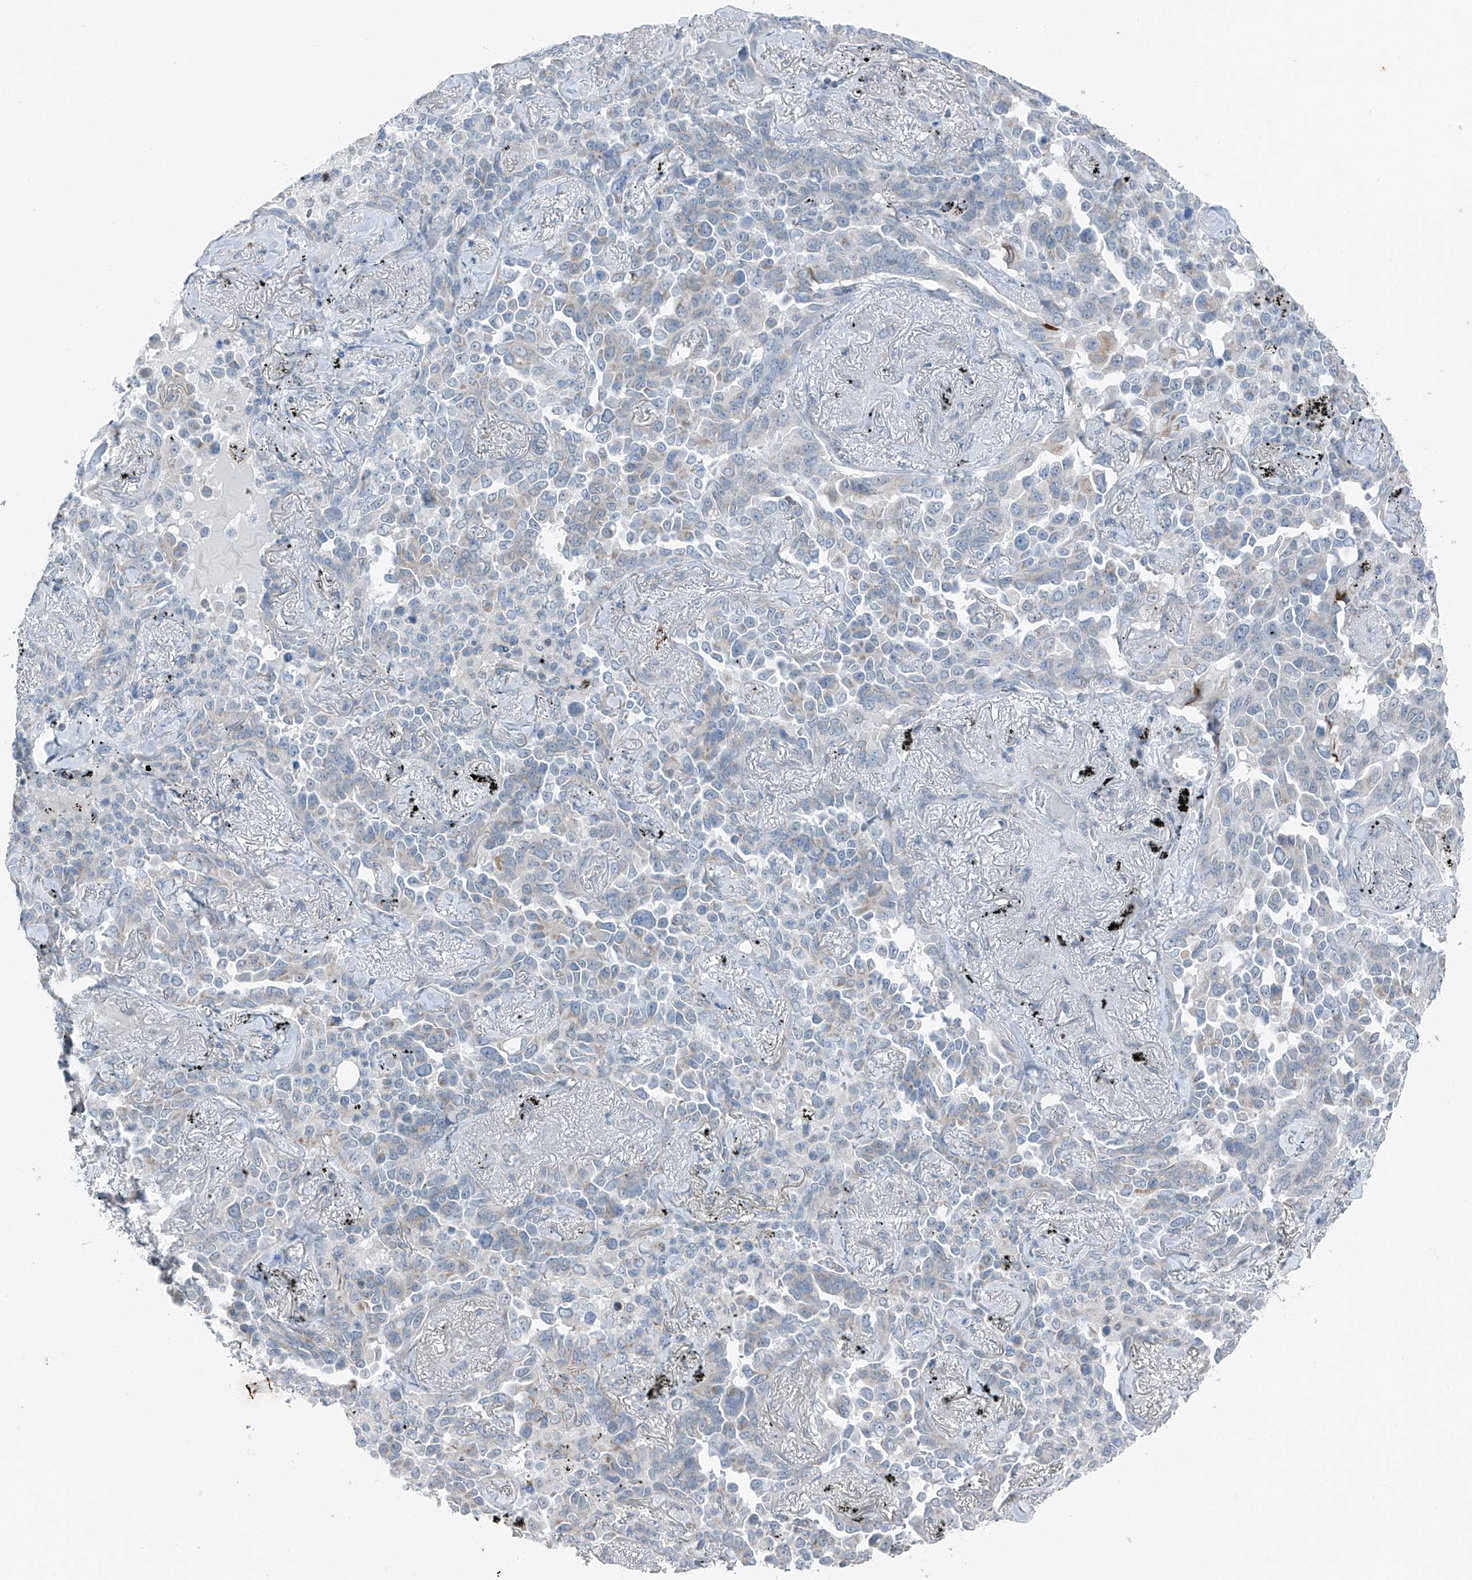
{"staining": {"intensity": "negative", "quantity": "none", "location": "none"}, "tissue": "lung cancer", "cell_type": "Tumor cells", "image_type": "cancer", "snomed": [{"axis": "morphology", "description": "Adenocarcinoma, NOS"}, {"axis": "topography", "description": "Lung"}], "caption": "This is a micrograph of immunohistochemistry staining of adenocarcinoma (lung), which shows no positivity in tumor cells.", "gene": "DYRK1B", "patient": {"sex": "female", "age": 67}}